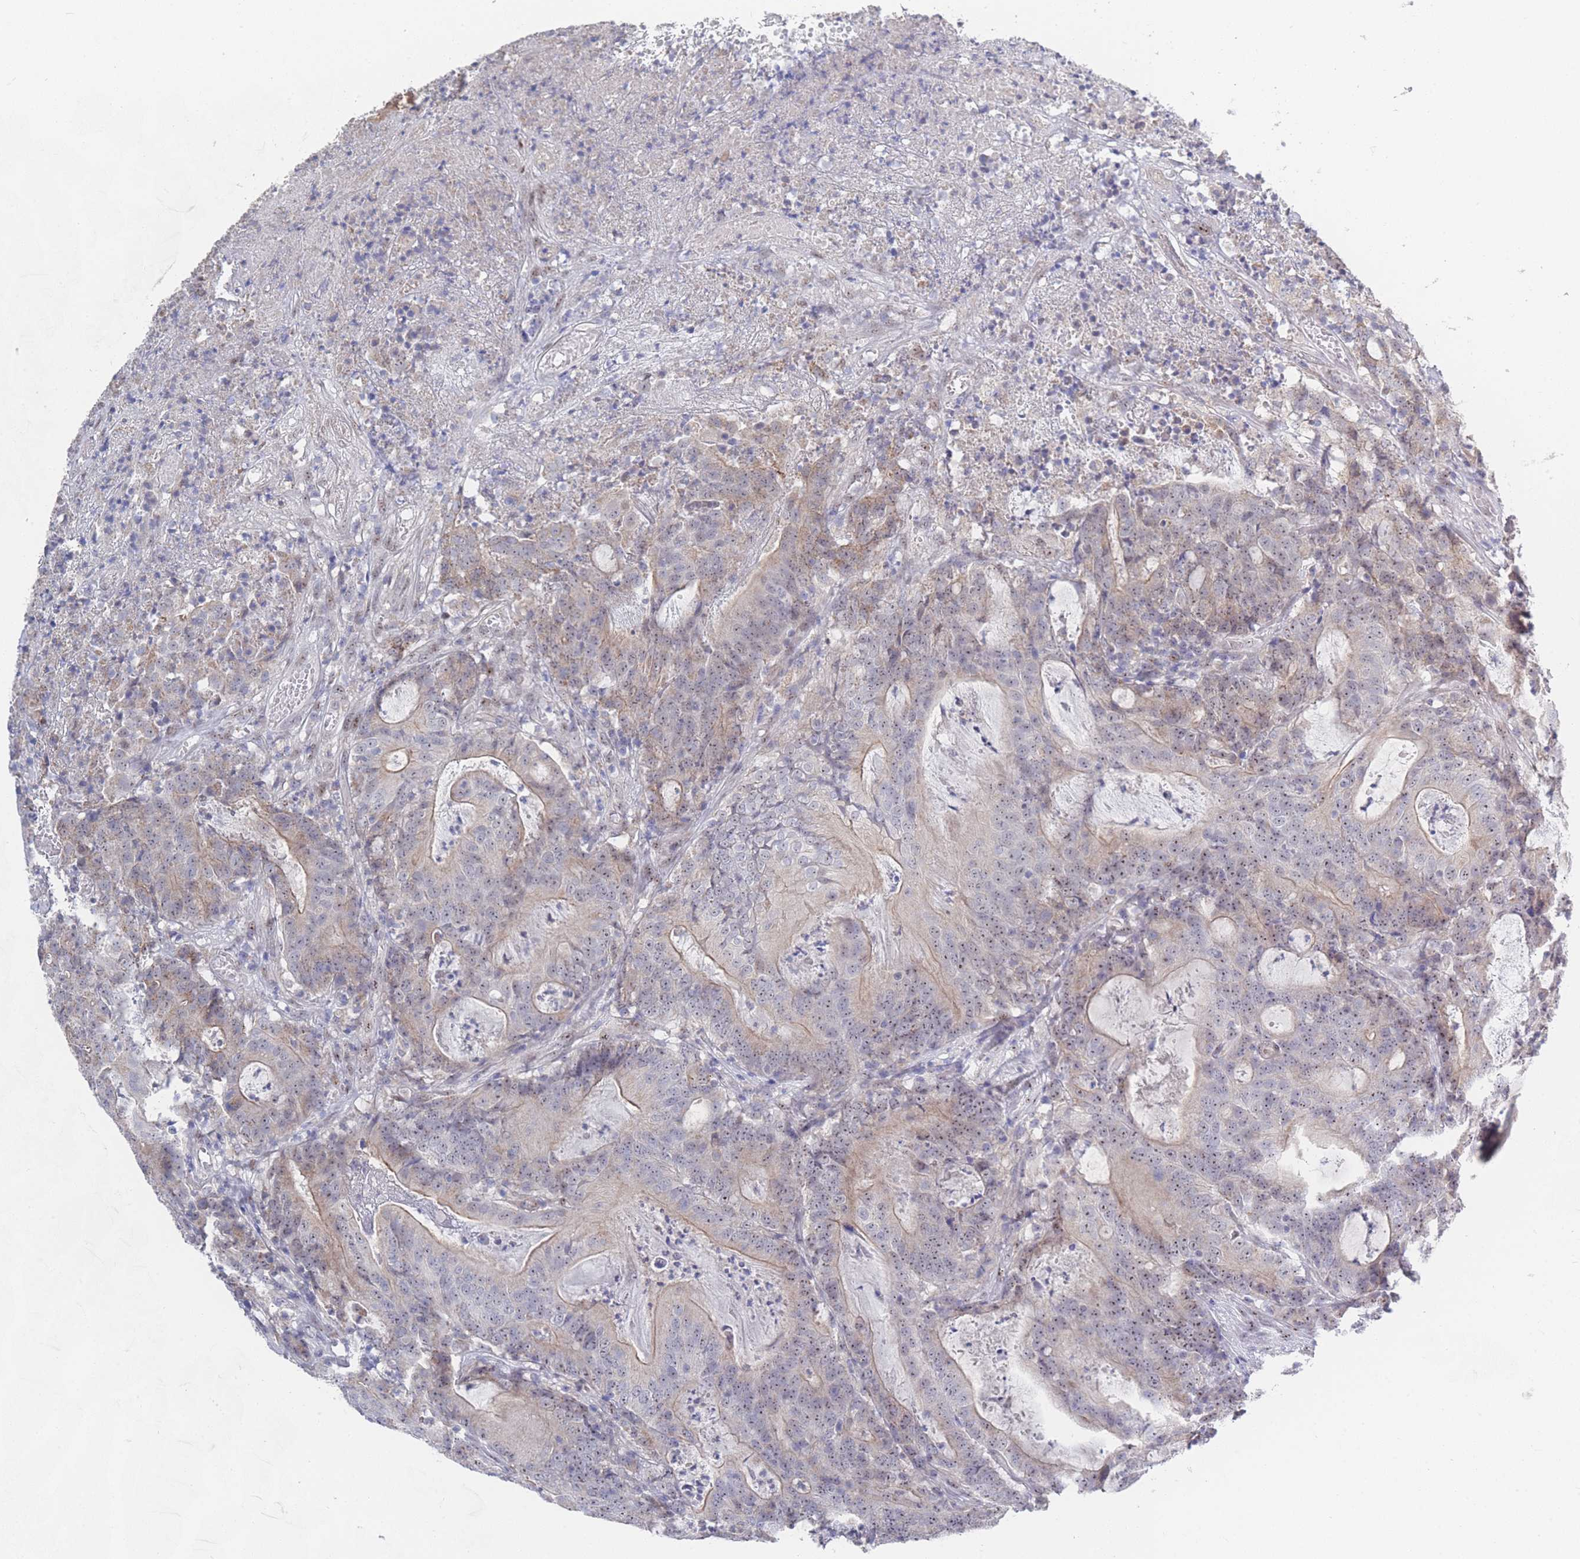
{"staining": {"intensity": "weak", "quantity": "25%-75%", "location": "cytoplasmic/membranous,nuclear"}, "tissue": "colorectal cancer", "cell_type": "Tumor cells", "image_type": "cancer", "snomed": [{"axis": "morphology", "description": "Adenocarcinoma, NOS"}, {"axis": "topography", "description": "Colon"}], "caption": "The histopathology image shows immunohistochemical staining of colorectal cancer (adenocarcinoma). There is weak cytoplasmic/membranous and nuclear staining is present in approximately 25%-75% of tumor cells. Using DAB (brown) and hematoxylin (blue) stains, captured at high magnification using brightfield microscopy.", "gene": "ZNF142", "patient": {"sex": "male", "age": 83}}